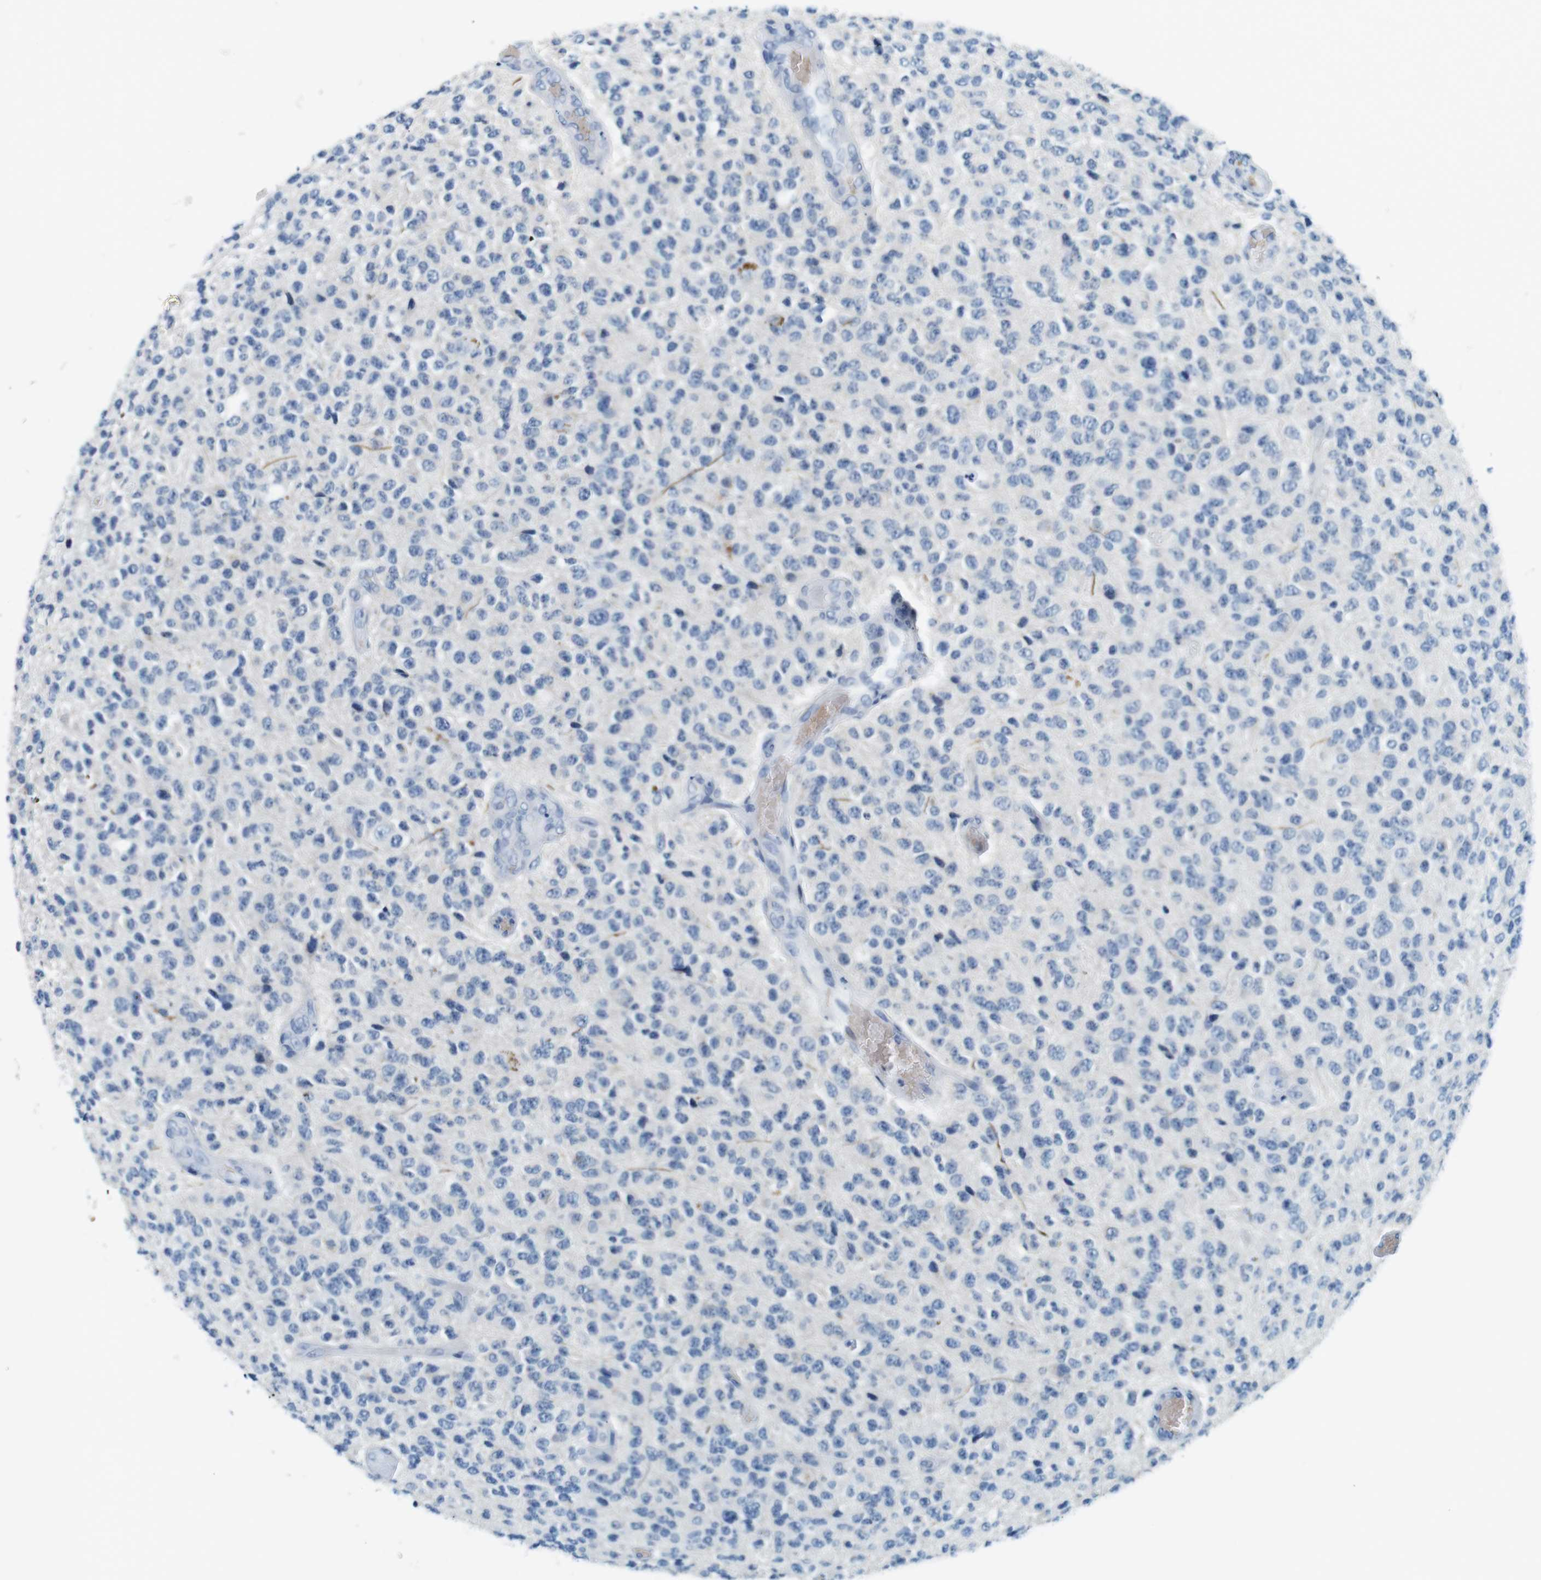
{"staining": {"intensity": "negative", "quantity": "none", "location": "none"}, "tissue": "glioma", "cell_type": "Tumor cells", "image_type": "cancer", "snomed": [{"axis": "morphology", "description": "Glioma, malignant, High grade"}, {"axis": "topography", "description": "pancreas cauda"}], "caption": "Immunohistochemistry micrograph of neoplastic tissue: glioma stained with DAB (3,3'-diaminobenzidine) displays no significant protein positivity in tumor cells.", "gene": "TFAP2C", "patient": {"sex": "male", "age": 60}}